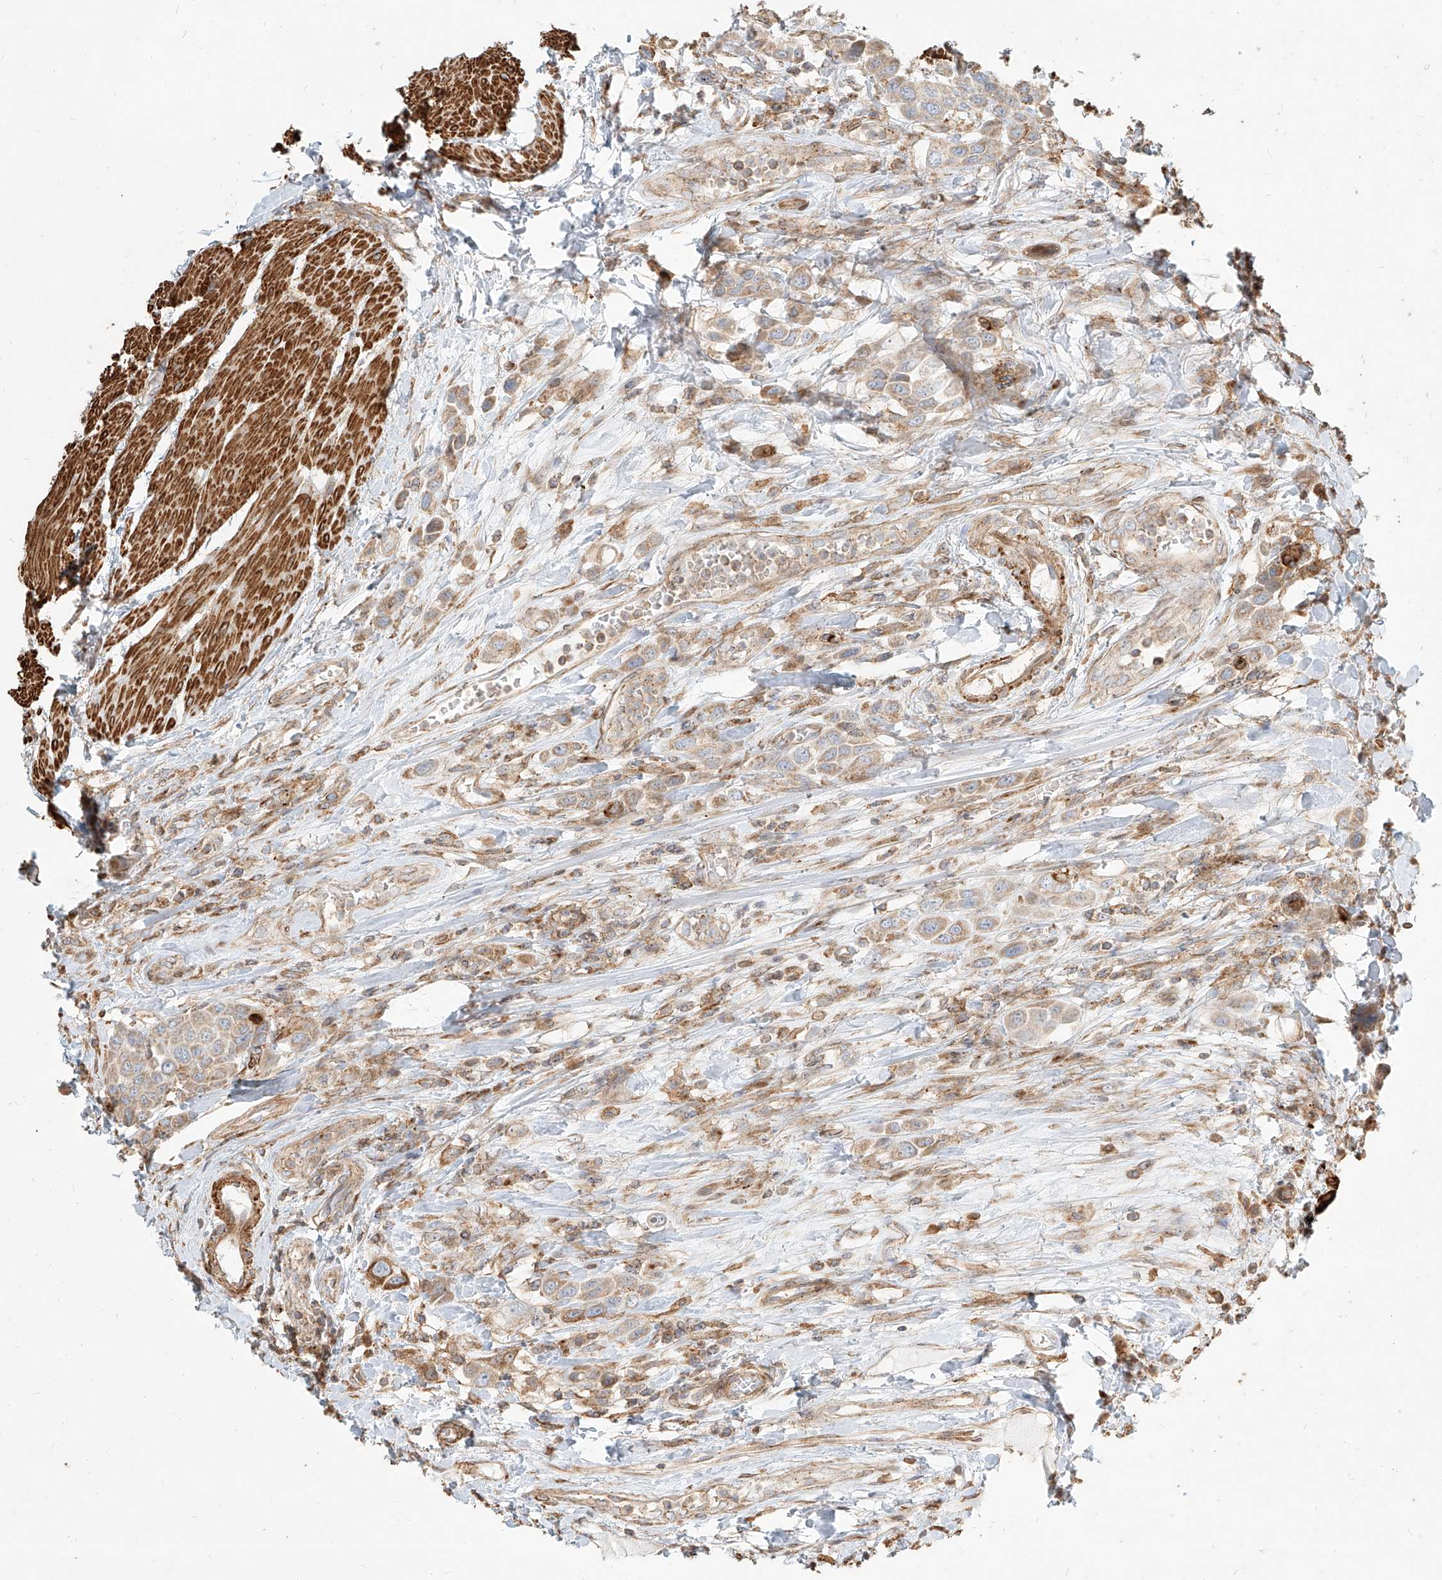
{"staining": {"intensity": "weak", "quantity": "25%-75%", "location": "cytoplasmic/membranous"}, "tissue": "urothelial cancer", "cell_type": "Tumor cells", "image_type": "cancer", "snomed": [{"axis": "morphology", "description": "Urothelial carcinoma, High grade"}, {"axis": "topography", "description": "Urinary bladder"}], "caption": "IHC micrograph of neoplastic tissue: urothelial cancer stained using IHC exhibits low levels of weak protein expression localized specifically in the cytoplasmic/membranous of tumor cells, appearing as a cytoplasmic/membranous brown color.", "gene": "MTX2", "patient": {"sex": "male", "age": 50}}